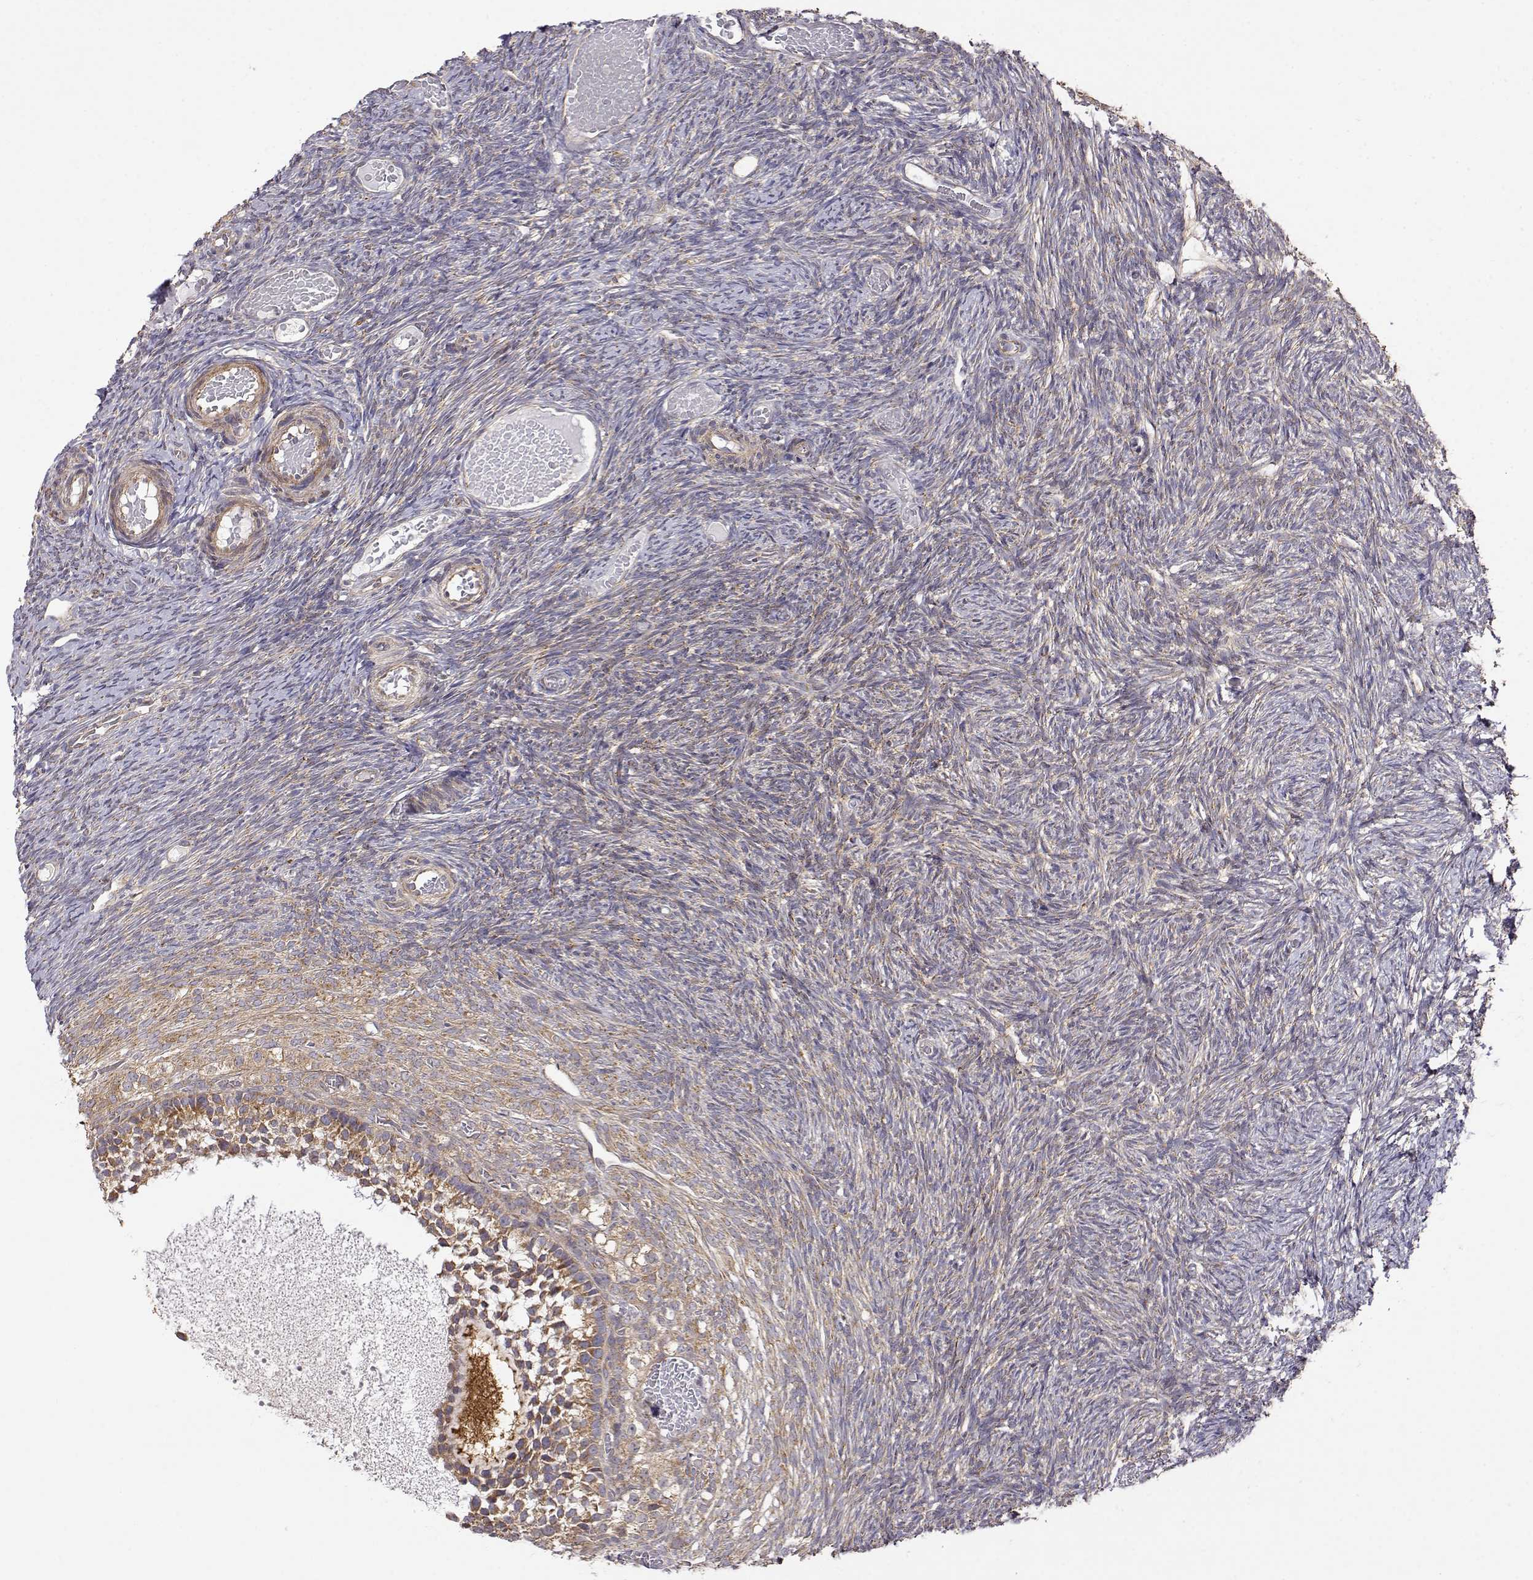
{"staining": {"intensity": "moderate", "quantity": ">75%", "location": "cytoplasmic/membranous"}, "tissue": "ovary", "cell_type": "Follicle cells", "image_type": "normal", "snomed": [{"axis": "morphology", "description": "Normal tissue, NOS"}, {"axis": "topography", "description": "Ovary"}], "caption": "Ovary was stained to show a protein in brown. There is medium levels of moderate cytoplasmic/membranous positivity in approximately >75% of follicle cells. The staining is performed using DAB (3,3'-diaminobenzidine) brown chromogen to label protein expression. The nuclei are counter-stained blue using hematoxylin.", "gene": "PAIP1", "patient": {"sex": "female", "age": 39}}